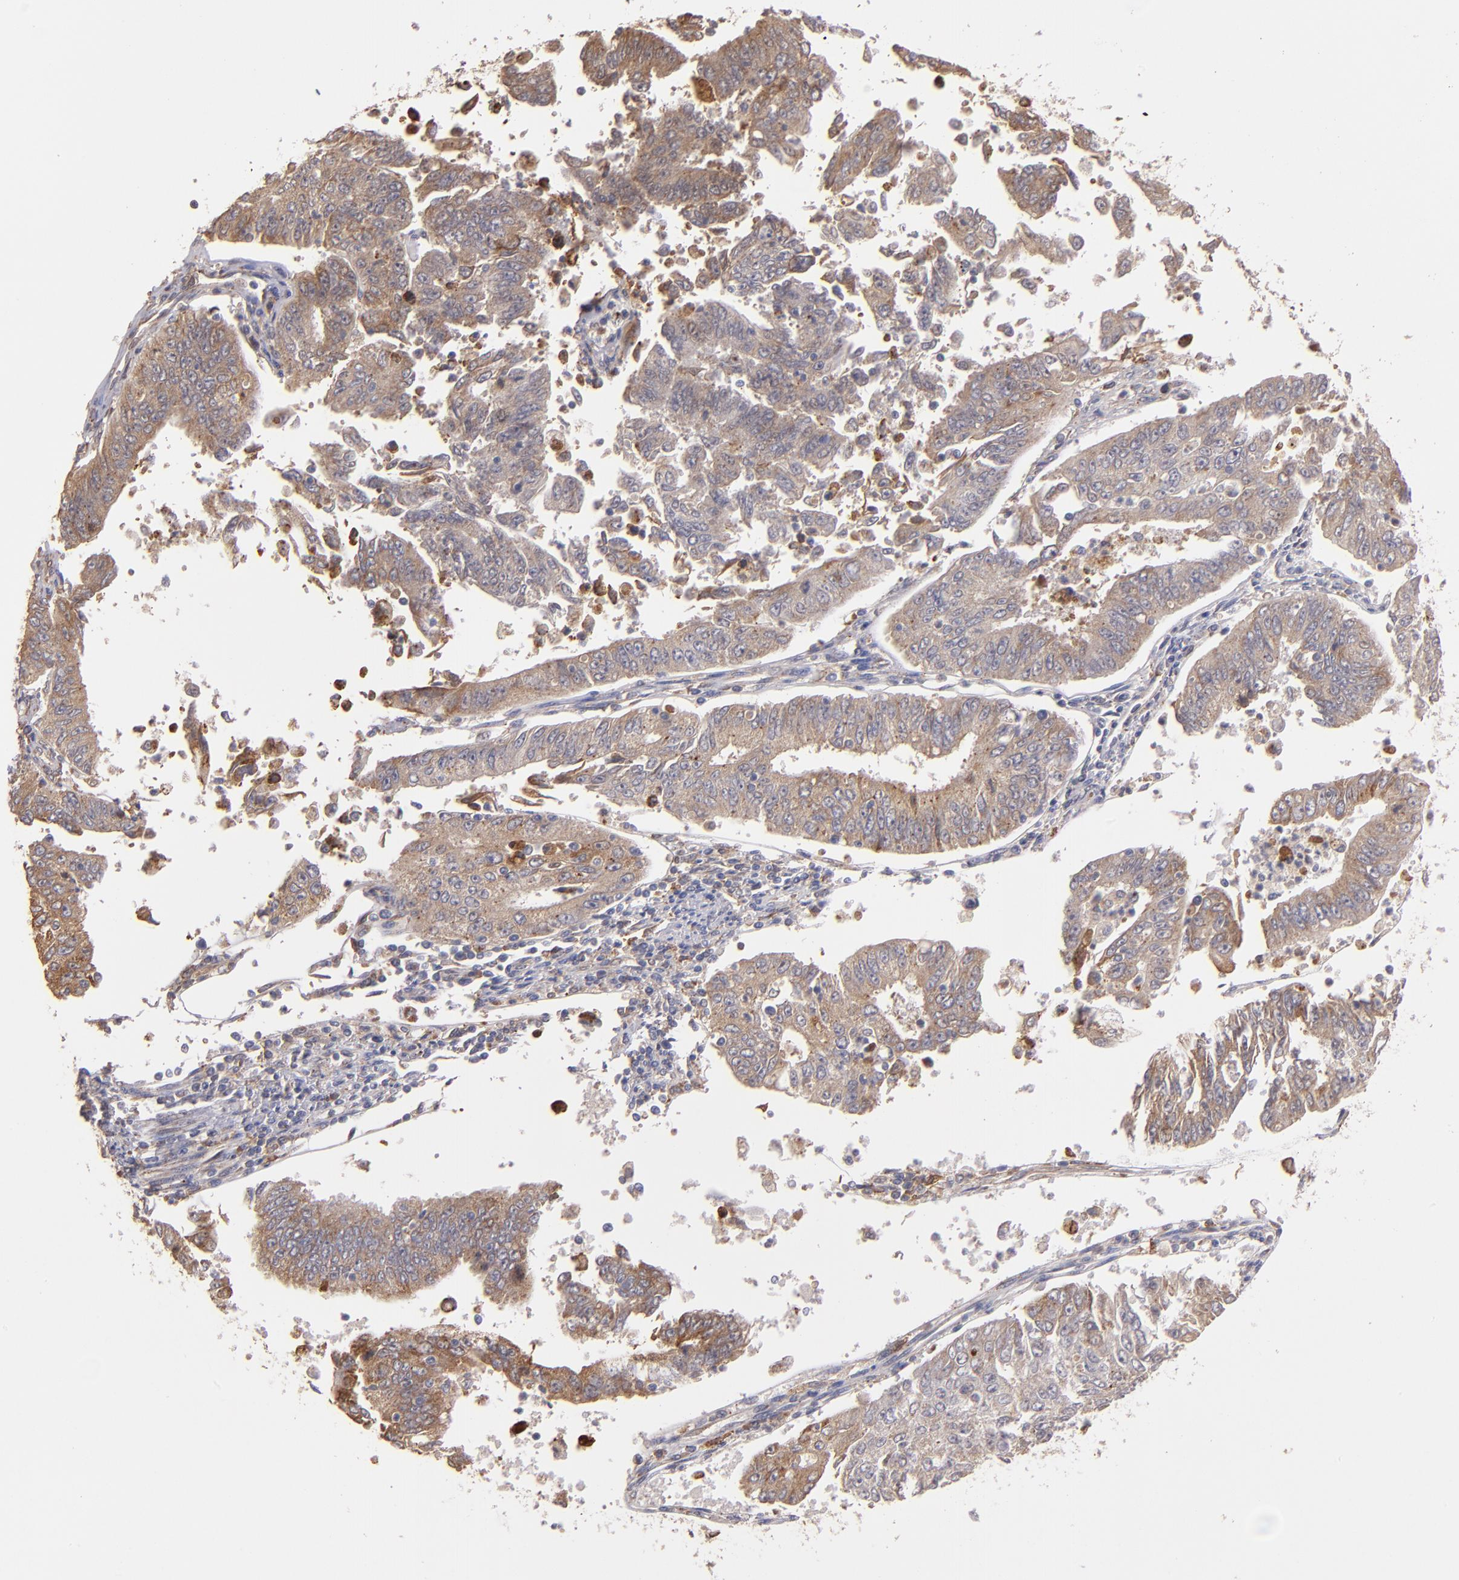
{"staining": {"intensity": "moderate", "quantity": ">75%", "location": "cytoplasmic/membranous"}, "tissue": "endometrial cancer", "cell_type": "Tumor cells", "image_type": "cancer", "snomed": [{"axis": "morphology", "description": "Adenocarcinoma, NOS"}, {"axis": "topography", "description": "Endometrium"}], "caption": "The immunohistochemical stain highlights moderate cytoplasmic/membranous positivity in tumor cells of endometrial adenocarcinoma tissue. (IHC, brightfield microscopy, high magnification).", "gene": "IFIH1", "patient": {"sex": "female", "age": 42}}